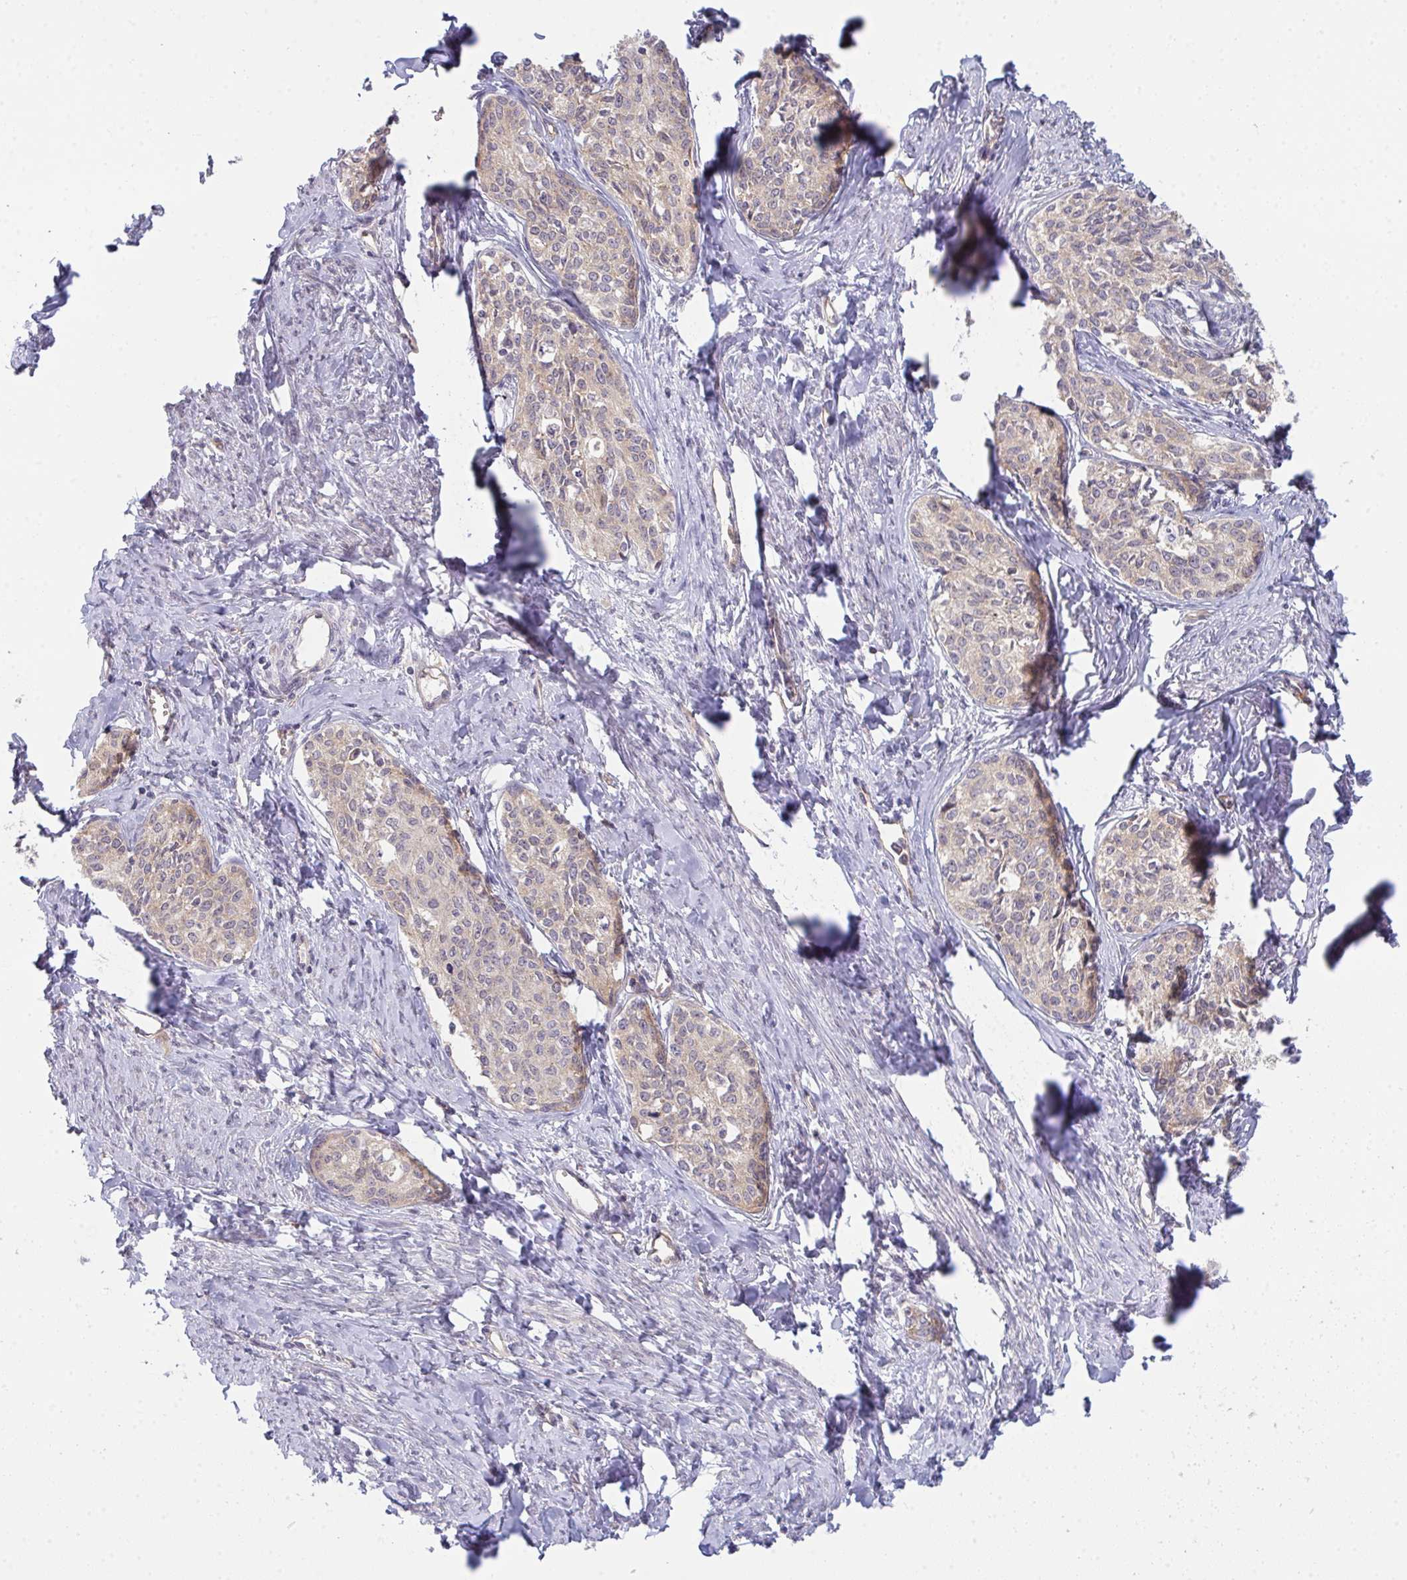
{"staining": {"intensity": "weak", "quantity": "25%-75%", "location": "cytoplasmic/membranous"}, "tissue": "cervical cancer", "cell_type": "Tumor cells", "image_type": "cancer", "snomed": [{"axis": "morphology", "description": "Squamous cell carcinoma, NOS"}, {"axis": "morphology", "description": "Adenocarcinoma, NOS"}, {"axis": "topography", "description": "Cervix"}], "caption": "Protein positivity by immunohistochemistry reveals weak cytoplasmic/membranous staining in approximately 25%-75% of tumor cells in cervical cancer. (DAB IHC, brown staining for protein, blue staining for nuclei).", "gene": "CASP9", "patient": {"sex": "female", "age": 52}}